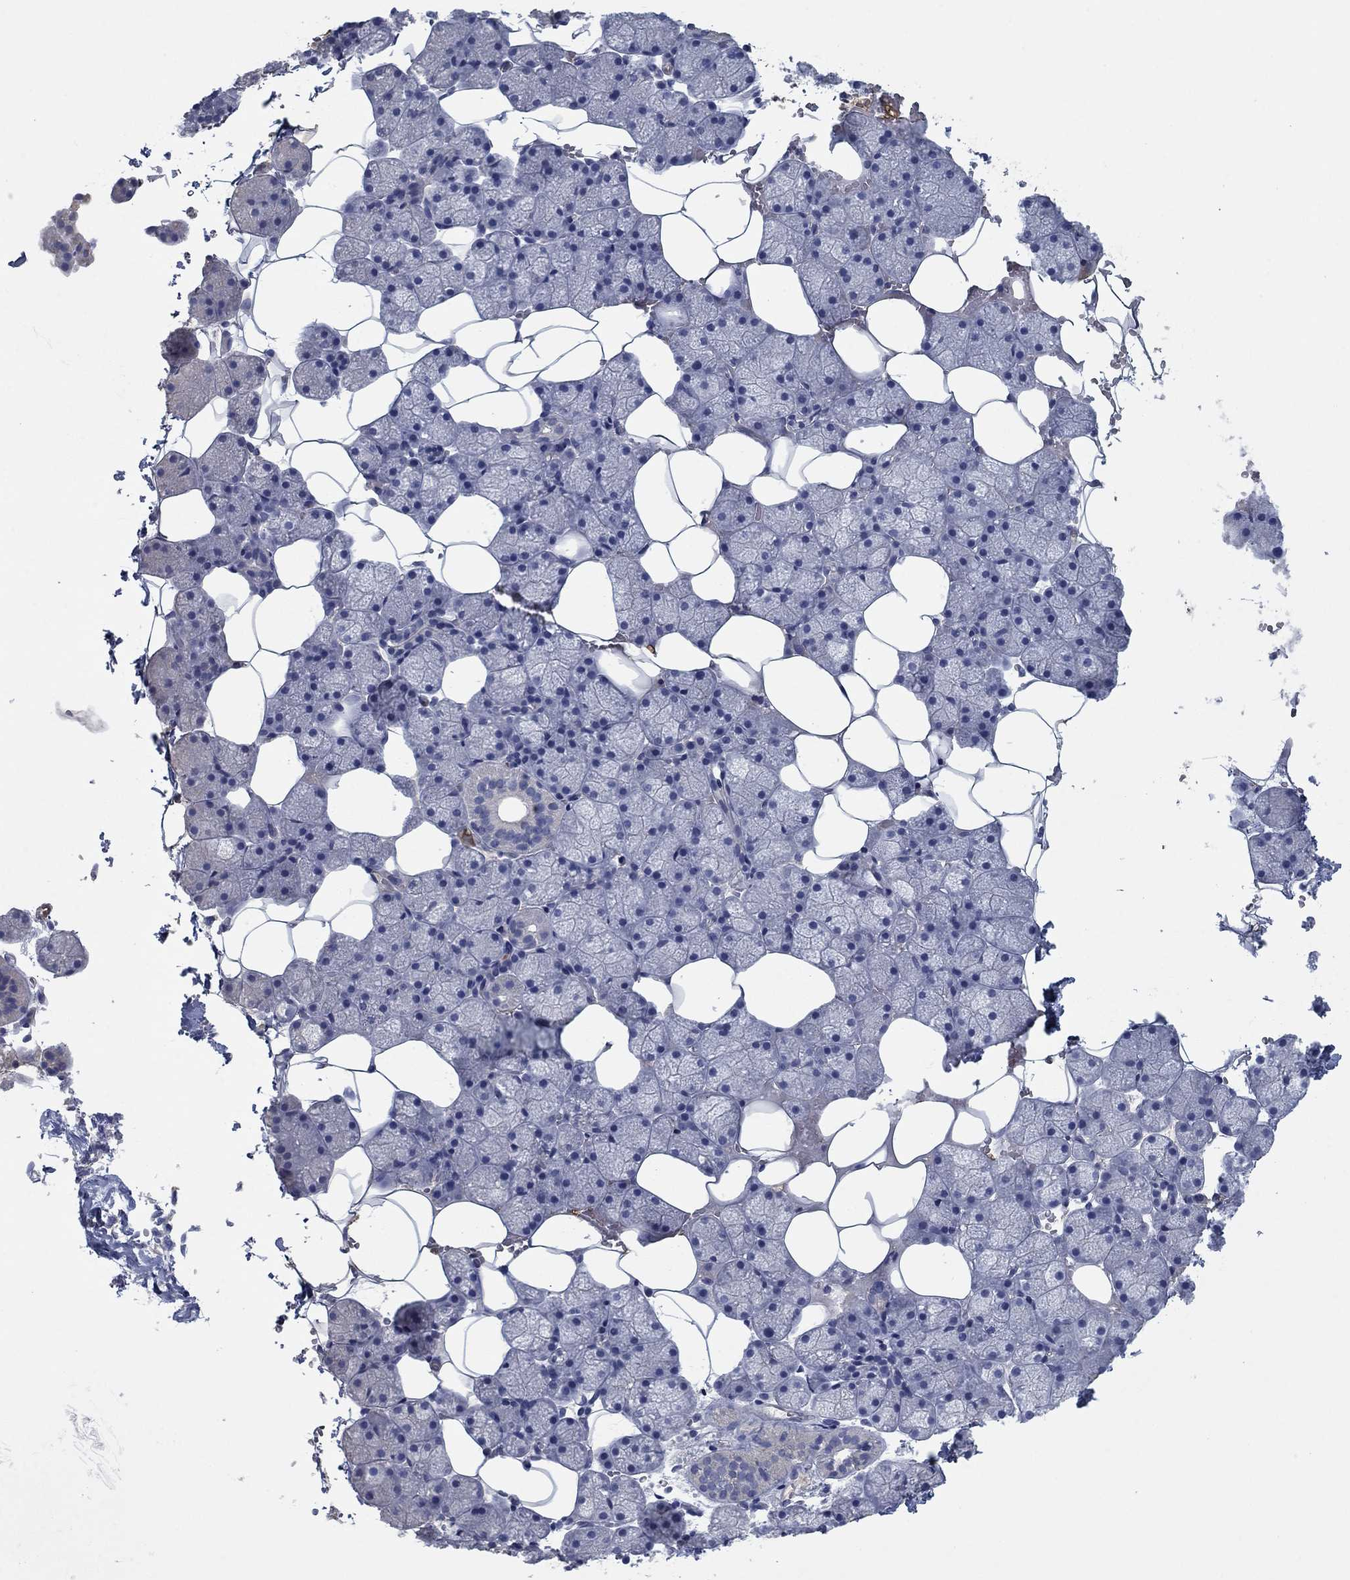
{"staining": {"intensity": "negative", "quantity": "none", "location": "none"}, "tissue": "salivary gland", "cell_type": "Glandular cells", "image_type": "normal", "snomed": [{"axis": "morphology", "description": "Normal tissue, NOS"}, {"axis": "topography", "description": "Salivary gland"}], "caption": "IHC image of normal salivary gland stained for a protein (brown), which exhibits no staining in glandular cells.", "gene": "APOC3", "patient": {"sex": "male", "age": 38}}